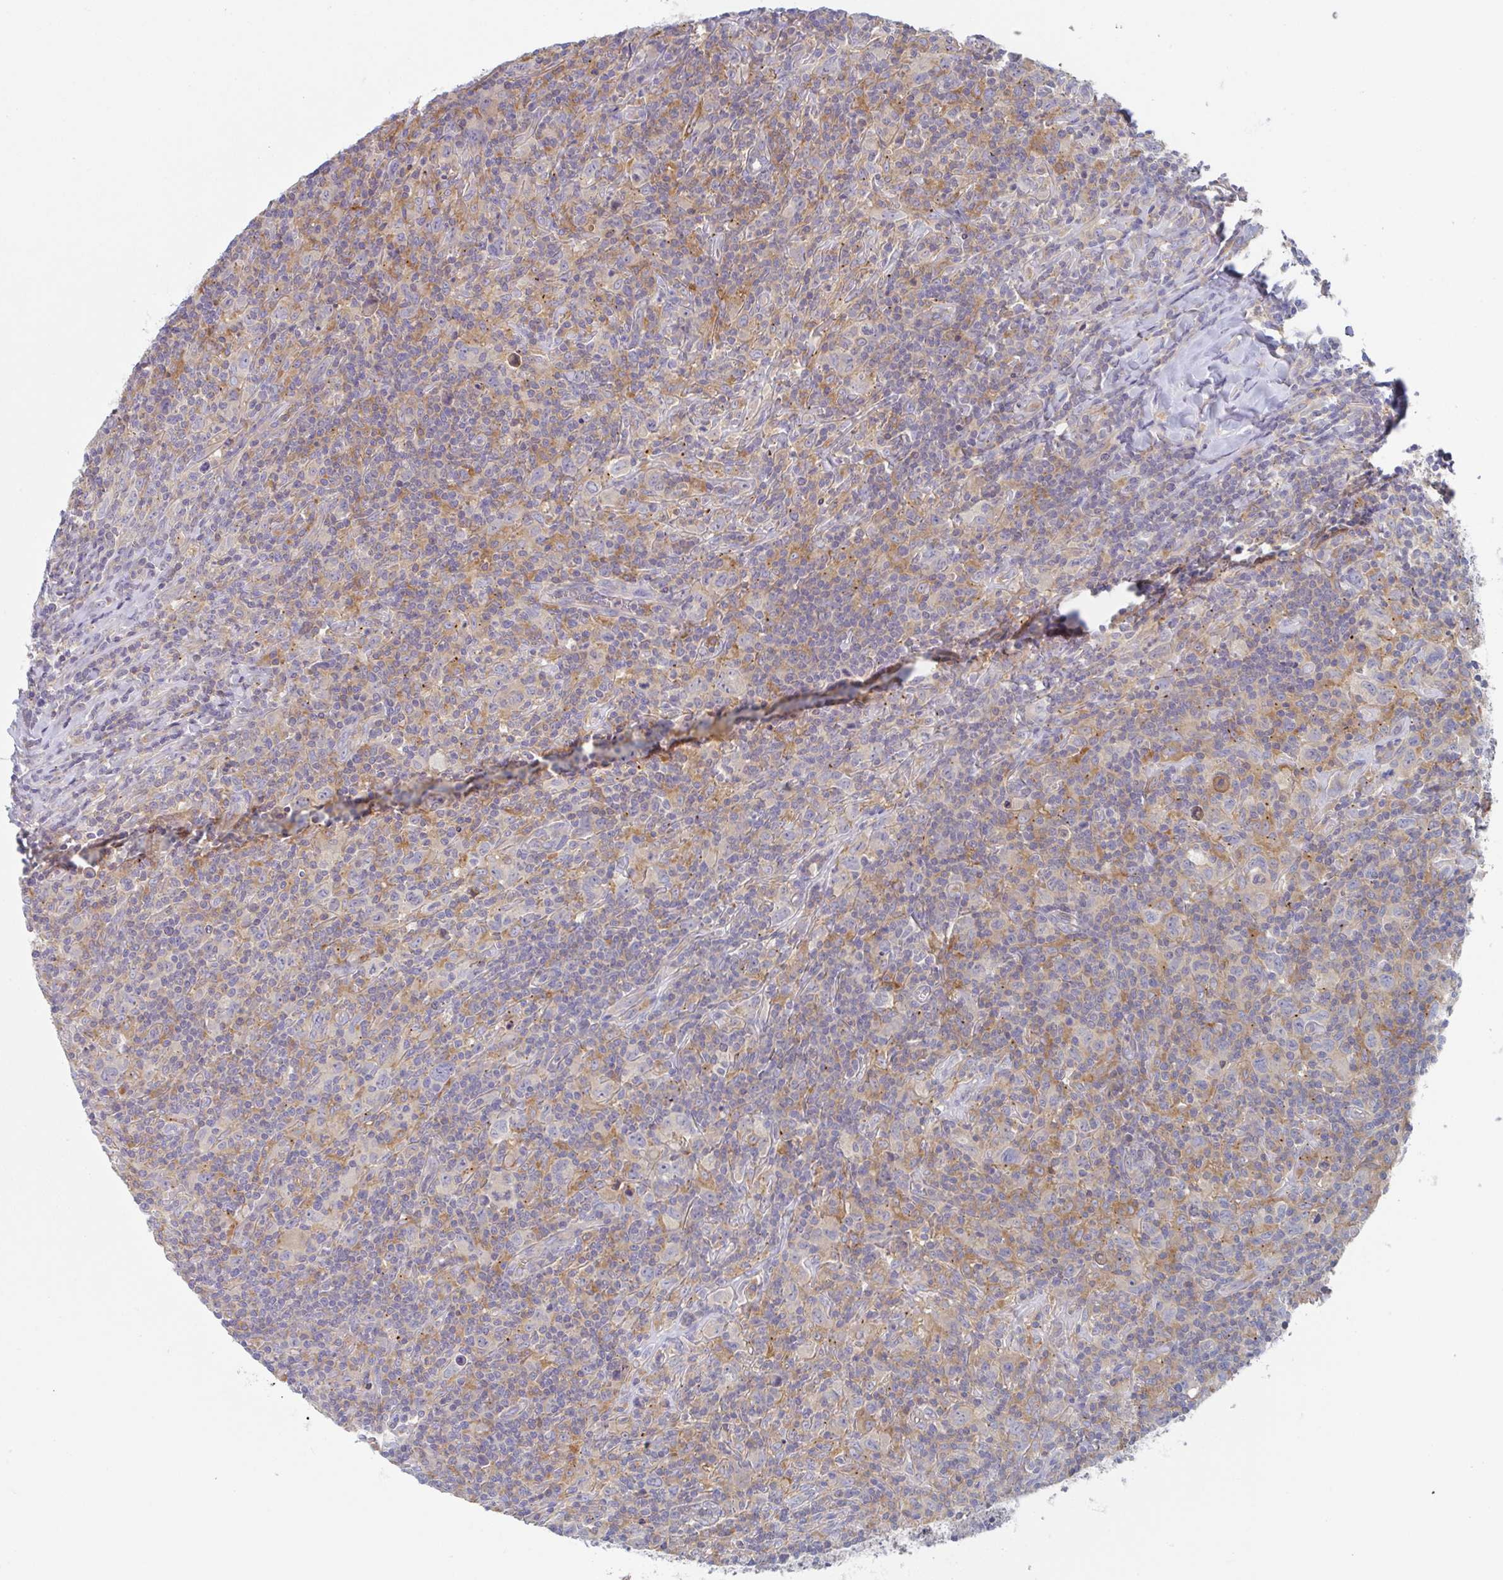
{"staining": {"intensity": "negative", "quantity": "none", "location": "none"}, "tissue": "lymphoma", "cell_type": "Tumor cells", "image_type": "cancer", "snomed": [{"axis": "morphology", "description": "Hodgkin's disease, NOS"}, {"axis": "topography", "description": "Lymph node"}], "caption": "Immunohistochemistry (IHC) histopathology image of neoplastic tissue: human Hodgkin's disease stained with DAB (3,3'-diaminobenzidine) reveals no significant protein expression in tumor cells.", "gene": "AMPD2", "patient": {"sex": "female", "age": 18}}